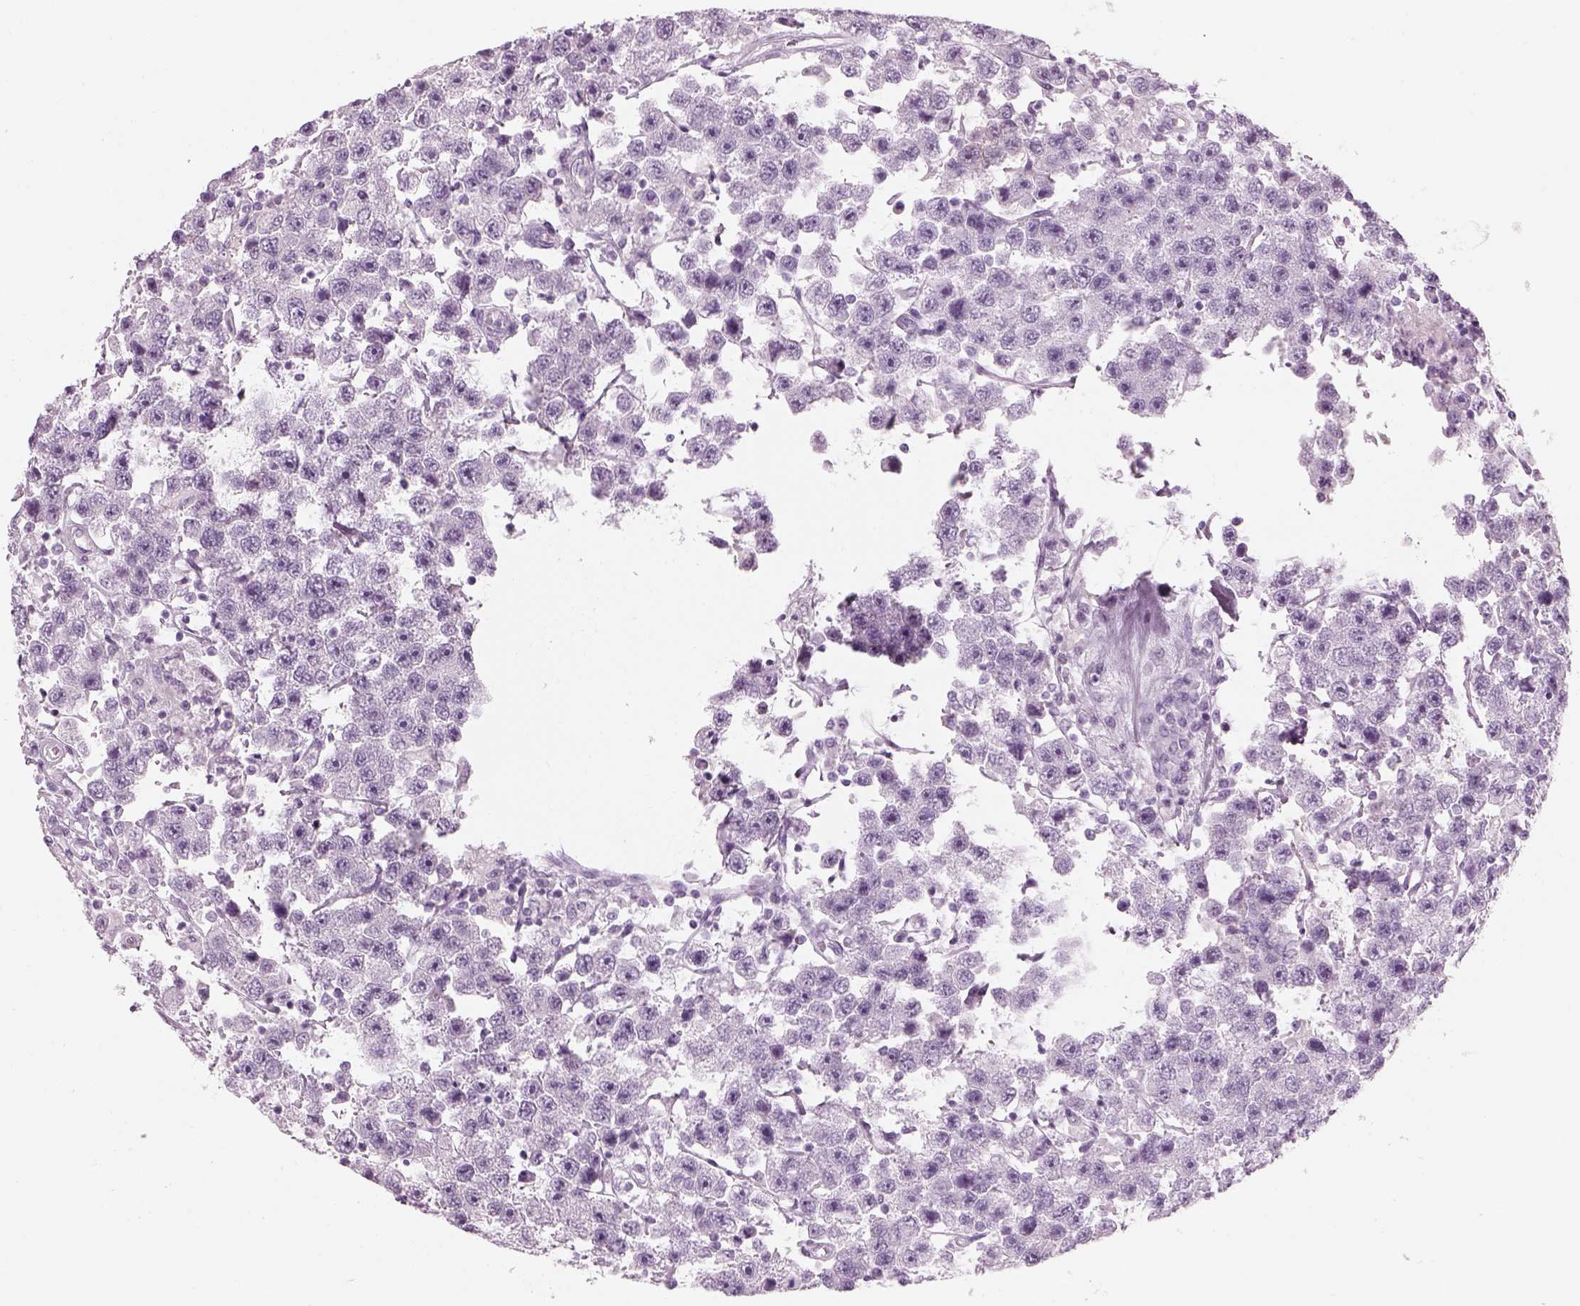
{"staining": {"intensity": "negative", "quantity": "none", "location": "none"}, "tissue": "testis cancer", "cell_type": "Tumor cells", "image_type": "cancer", "snomed": [{"axis": "morphology", "description": "Seminoma, NOS"}, {"axis": "topography", "description": "Testis"}], "caption": "Immunohistochemistry (IHC) of testis cancer shows no staining in tumor cells.", "gene": "SAG", "patient": {"sex": "male", "age": 45}}